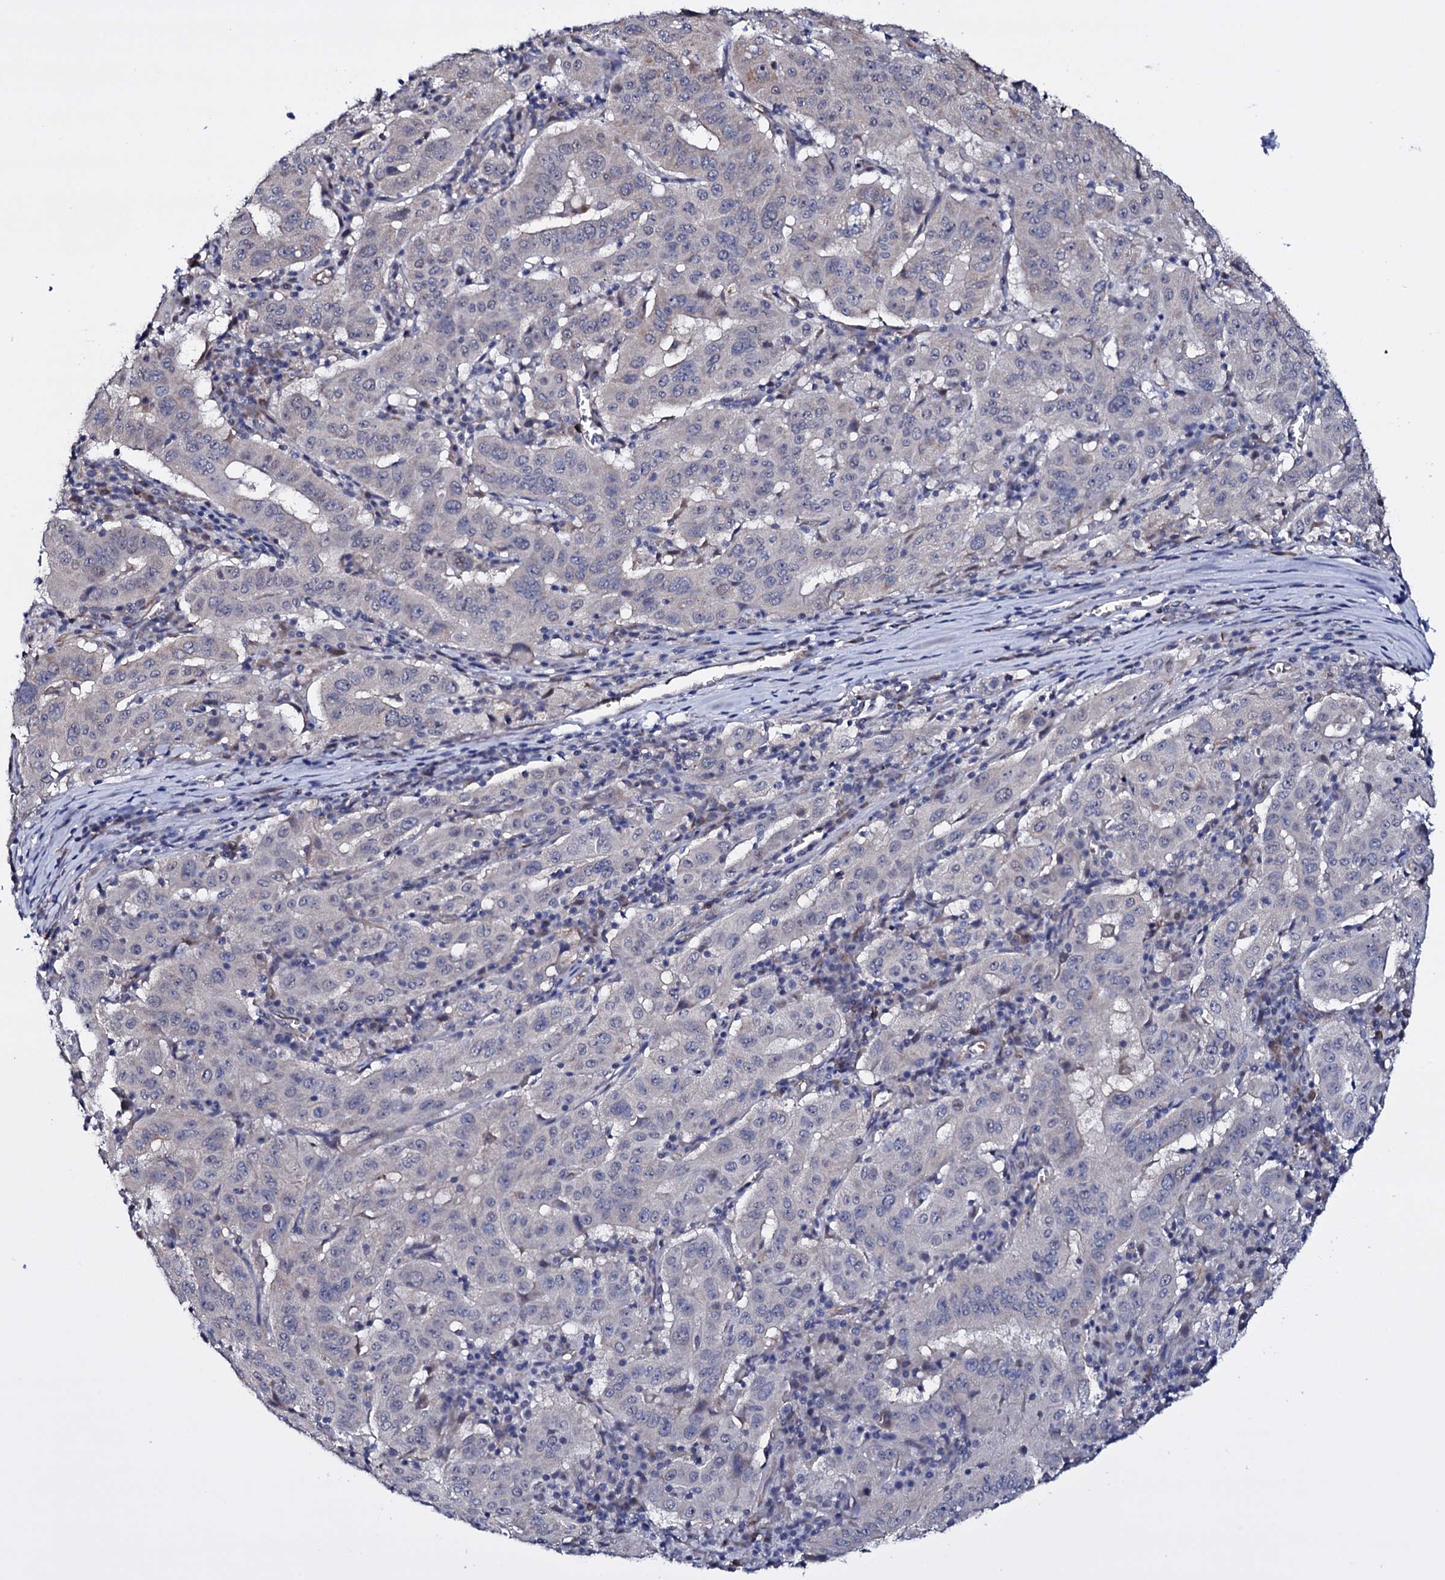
{"staining": {"intensity": "negative", "quantity": "none", "location": "none"}, "tissue": "pancreatic cancer", "cell_type": "Tumor cells", "image_type": "cancer", "snomed": [{"axis": "morphology", "description": "Adenocarcinoma, NOS"}, {"axis": "topography", "description": "Pancreas"}], "caption": "Image shows no significant protein staining in tumor cells of adenocarcinoma (pancreatic). (IHC, brightfield microscopy, high magnification).", "gene": "GAREM1", "patient": {"sex": "male", "age": 63}}